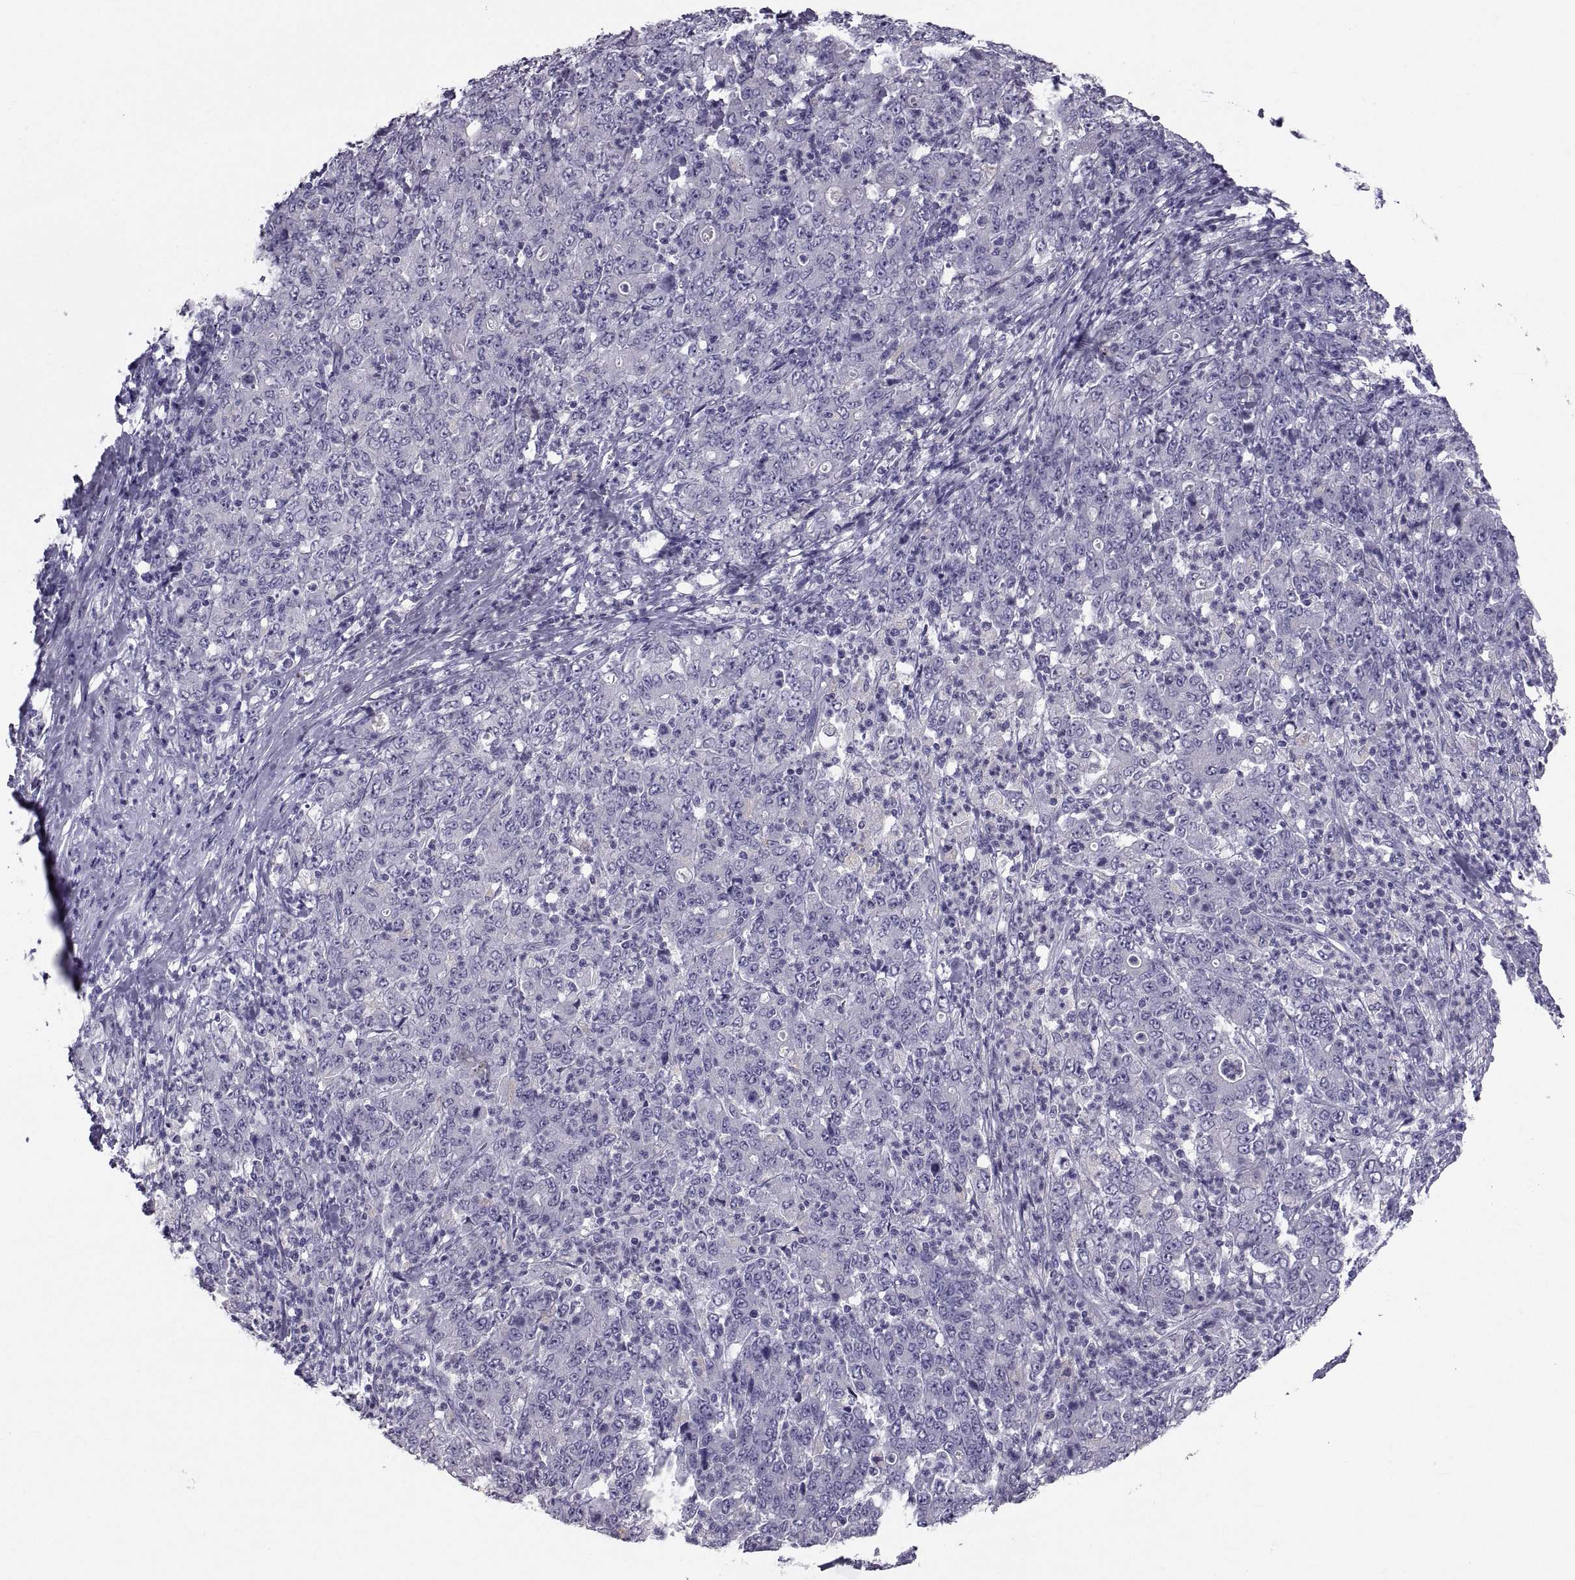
{"staining": {"intensity": "negative", "quantity": "none", "location": "none"}, "tissue": "stomach cancer", "cell_type": "Tumor cells", "image_type": "cancer", "snomed": [{"axis": "morphology", "description": "Adenocarcinoma, NOS"}, {"axis": "topography", "description": "Stomach, lower"}], "caption": "Protein analysis of adenocarcinoma (stomach) displays no significant expression in tumor cells. (DAB (3,3'-diaminobenzidine) IHC visualized using brightfield microscopy, high magnification).", "gene": "IGSF1", "patient": {"sex": "female", "age": 71}}